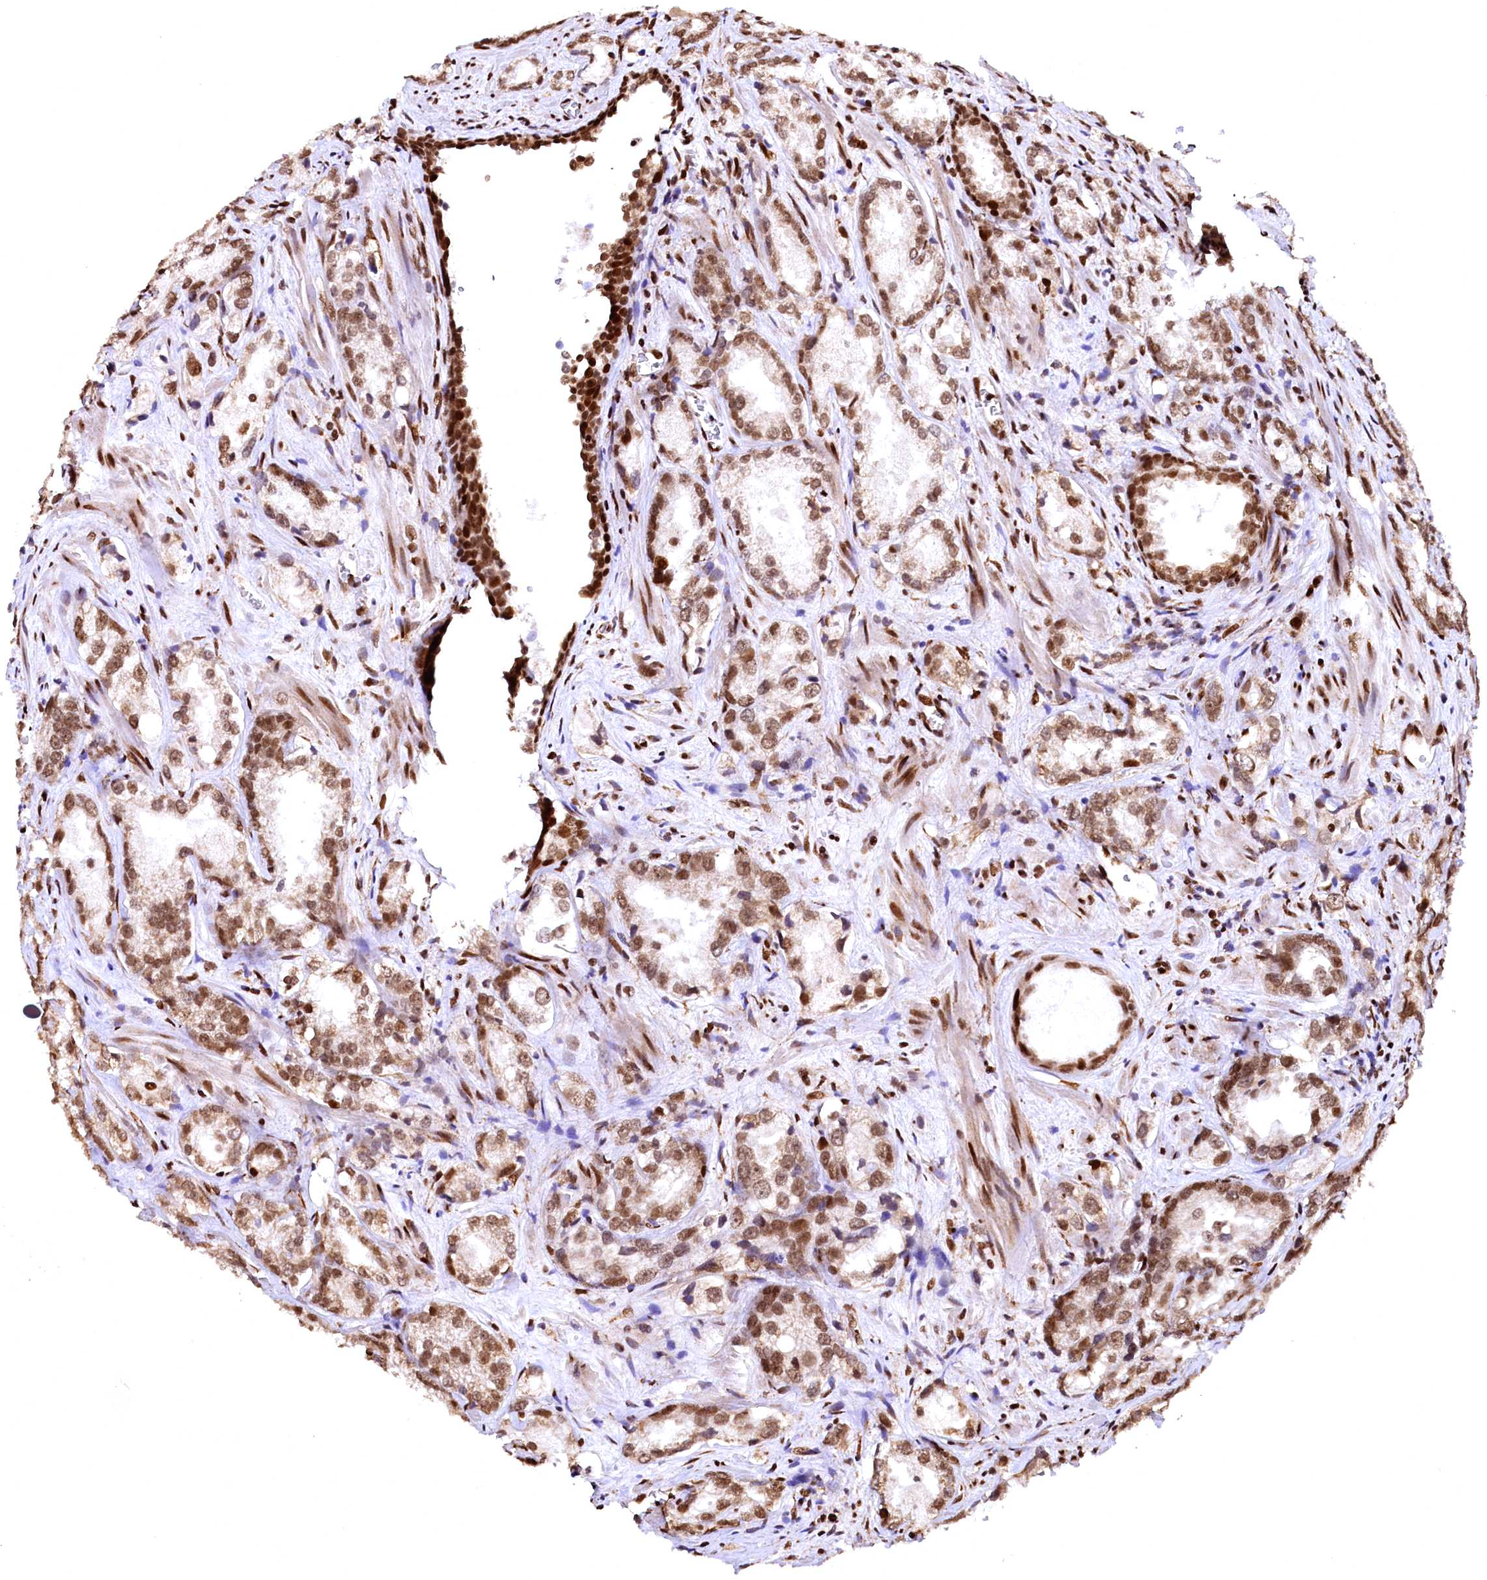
{"staining": {"intensity": "moderate", "quantity": ">75%", "location": "cytoplasmic/membranous,nuclear"}, "tissue": "prostate cancer", "cell_type": "Tumor cells", "image_type": "cancer", "snomed": [{"axis": "morphology", "description": "Adenocarcinoma, Low grade"}, {"axis": "topography", "description": "Prostate"}], "caption": "Prostate low-grade adenocarcinoma stained with DAB immunohistochemistry (IHC) reveals medium levels of moderate cytoplasmic/membranous and nuclear staining in approximately >75% of tumor cells. The staining is performed using DAB (3,3'-diaminobenzidine) brown chromogen to label protein expression. The nuclei are counter-stained blue using hematoxylin.", "gene": "PDS5B", "patient": {"sex": "male", "age": 47}}